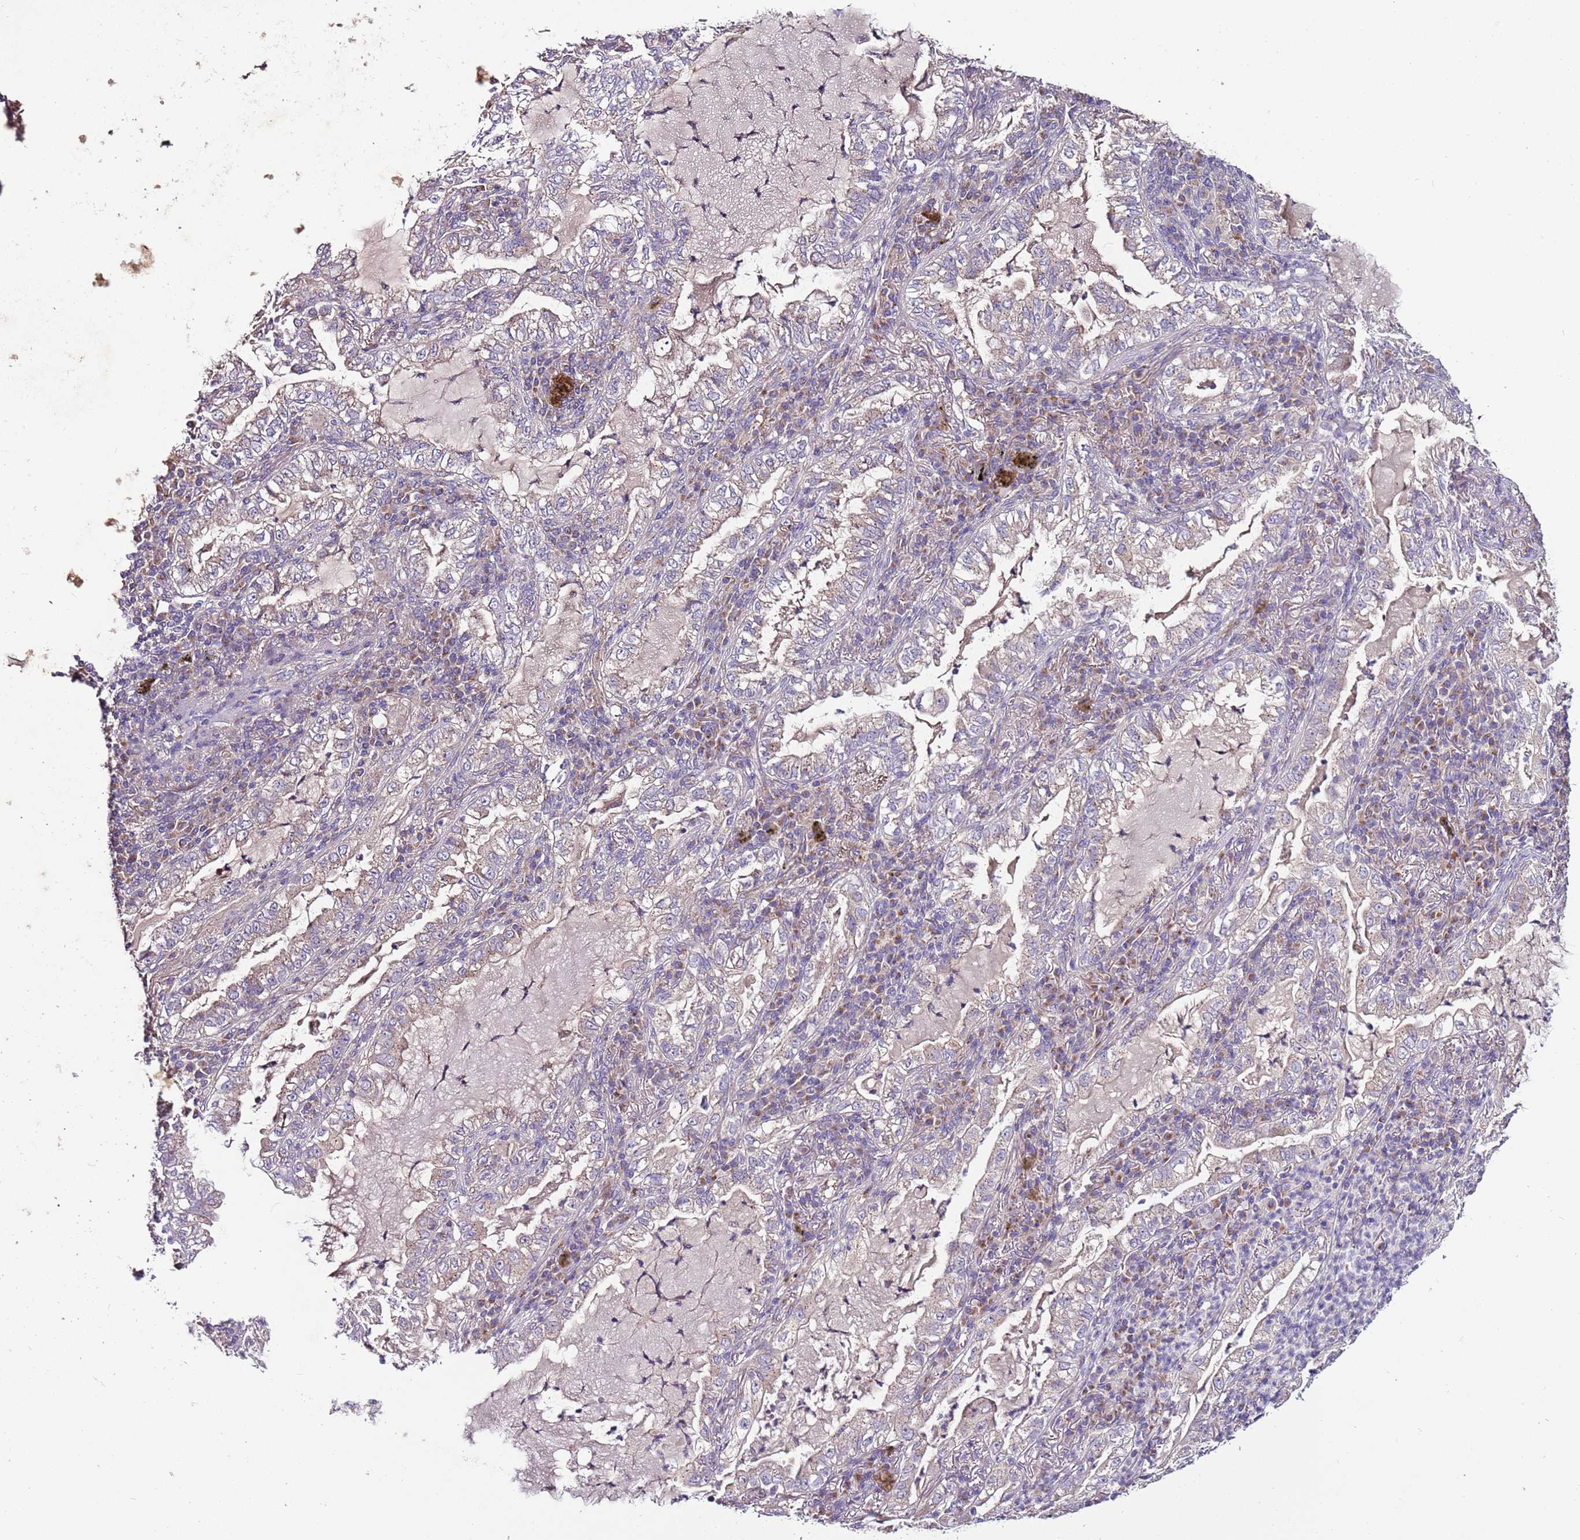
{"staining": {"intensity": "weak", "quantity": "<25%", "location": "cytoplasmic/membranous"}, "tissue": "lung cancer", "cell_type": "Tumor cells", "image_type": "cancer", "snomed": [{"axis": "morphology", "description": "Adenocarcinoma, NOS"}, {"axis": "topography", "description": "Lung"}], "caption": "This is a micrograph of immunohistochemistry (IHC) staining of lung cancer (adenocarcinoma), which shows no positivity in tumor cells.", "gene": "FAM20A", "patient": {"sex": "female", "age": 73}}